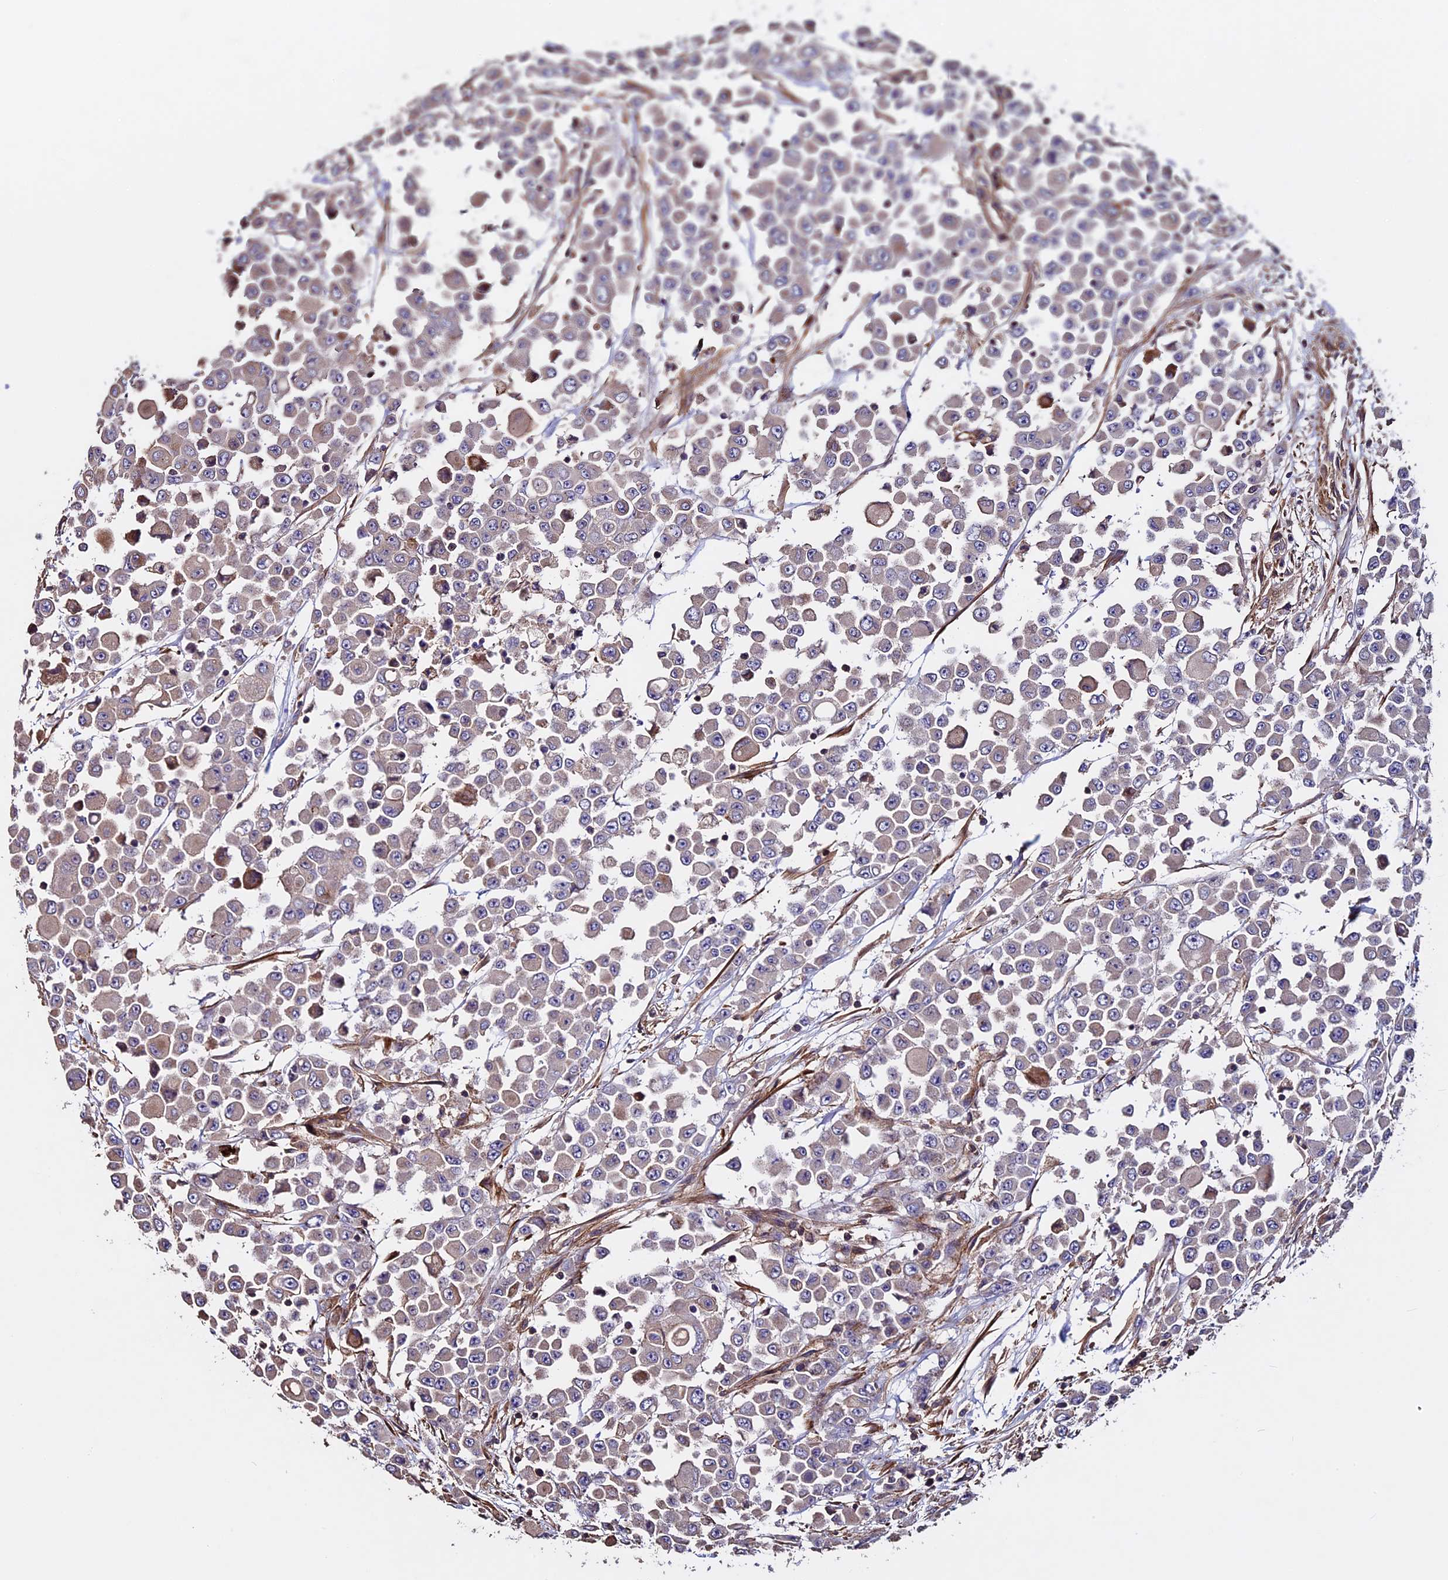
{"staining": {"intensity": "weak", "quantity": "25%-75%", "location": "cytoplasmic/membranous"}, "tissue": "colorectal cancer", "cell_type": "Tumor cells", "image_type": "cancer", "snomed": [{"axis": "morphology", "description": "Adenocarcinoma, NOS"}, {"axis": "topography", "description": "Colon"}], "caption": "This is a photomicrograph of immunohistochemistry staining of colorectal adenocarcinoma, which shows weak expression in the cytoplasmic/membranous of tumor cells.", "gene": "EVA1B", "patient": {"sex": "male", "age": 51}}